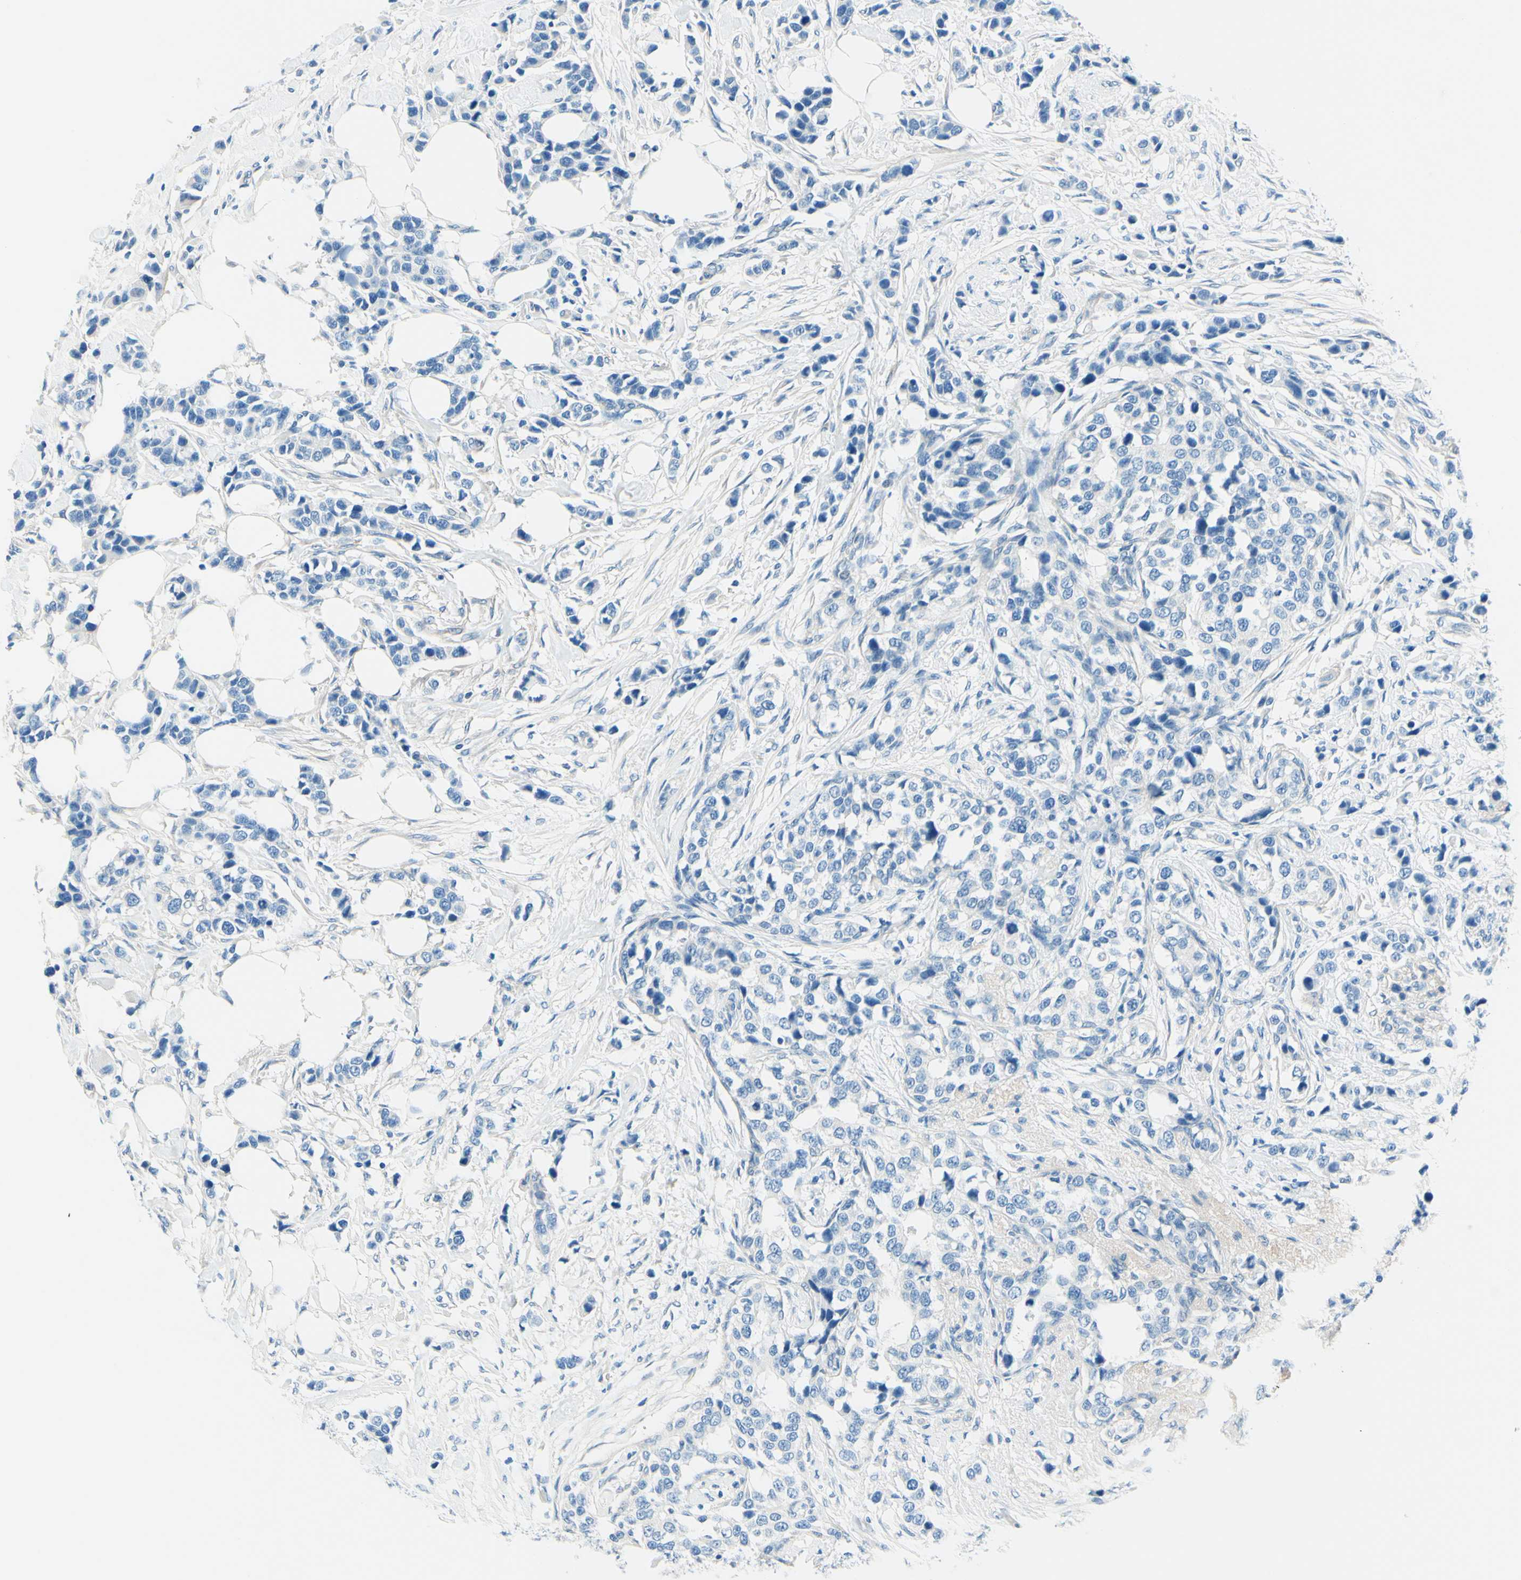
{"staining": {"intensity": "negative", "quantity": "none", "location": "none"}, "tissue": "breast cancer", "cell_type": "Tumor cells", "image_type": "cancer", "snomed": [{"axis": "morphology", "description": "Normal tissue, NOS"}, {"axis": "morphology", "description": "Duct carcinoma"}, {"axis": "topography", "description": "Breast"}], "caption": "DAB immunohistochemical staining of human breast cancer (invasive ductal carcinoma) exhibits no significant positivity in tumor cells.", "gene": "PASD1", "patient": {"sex": "female", "age": 50}}